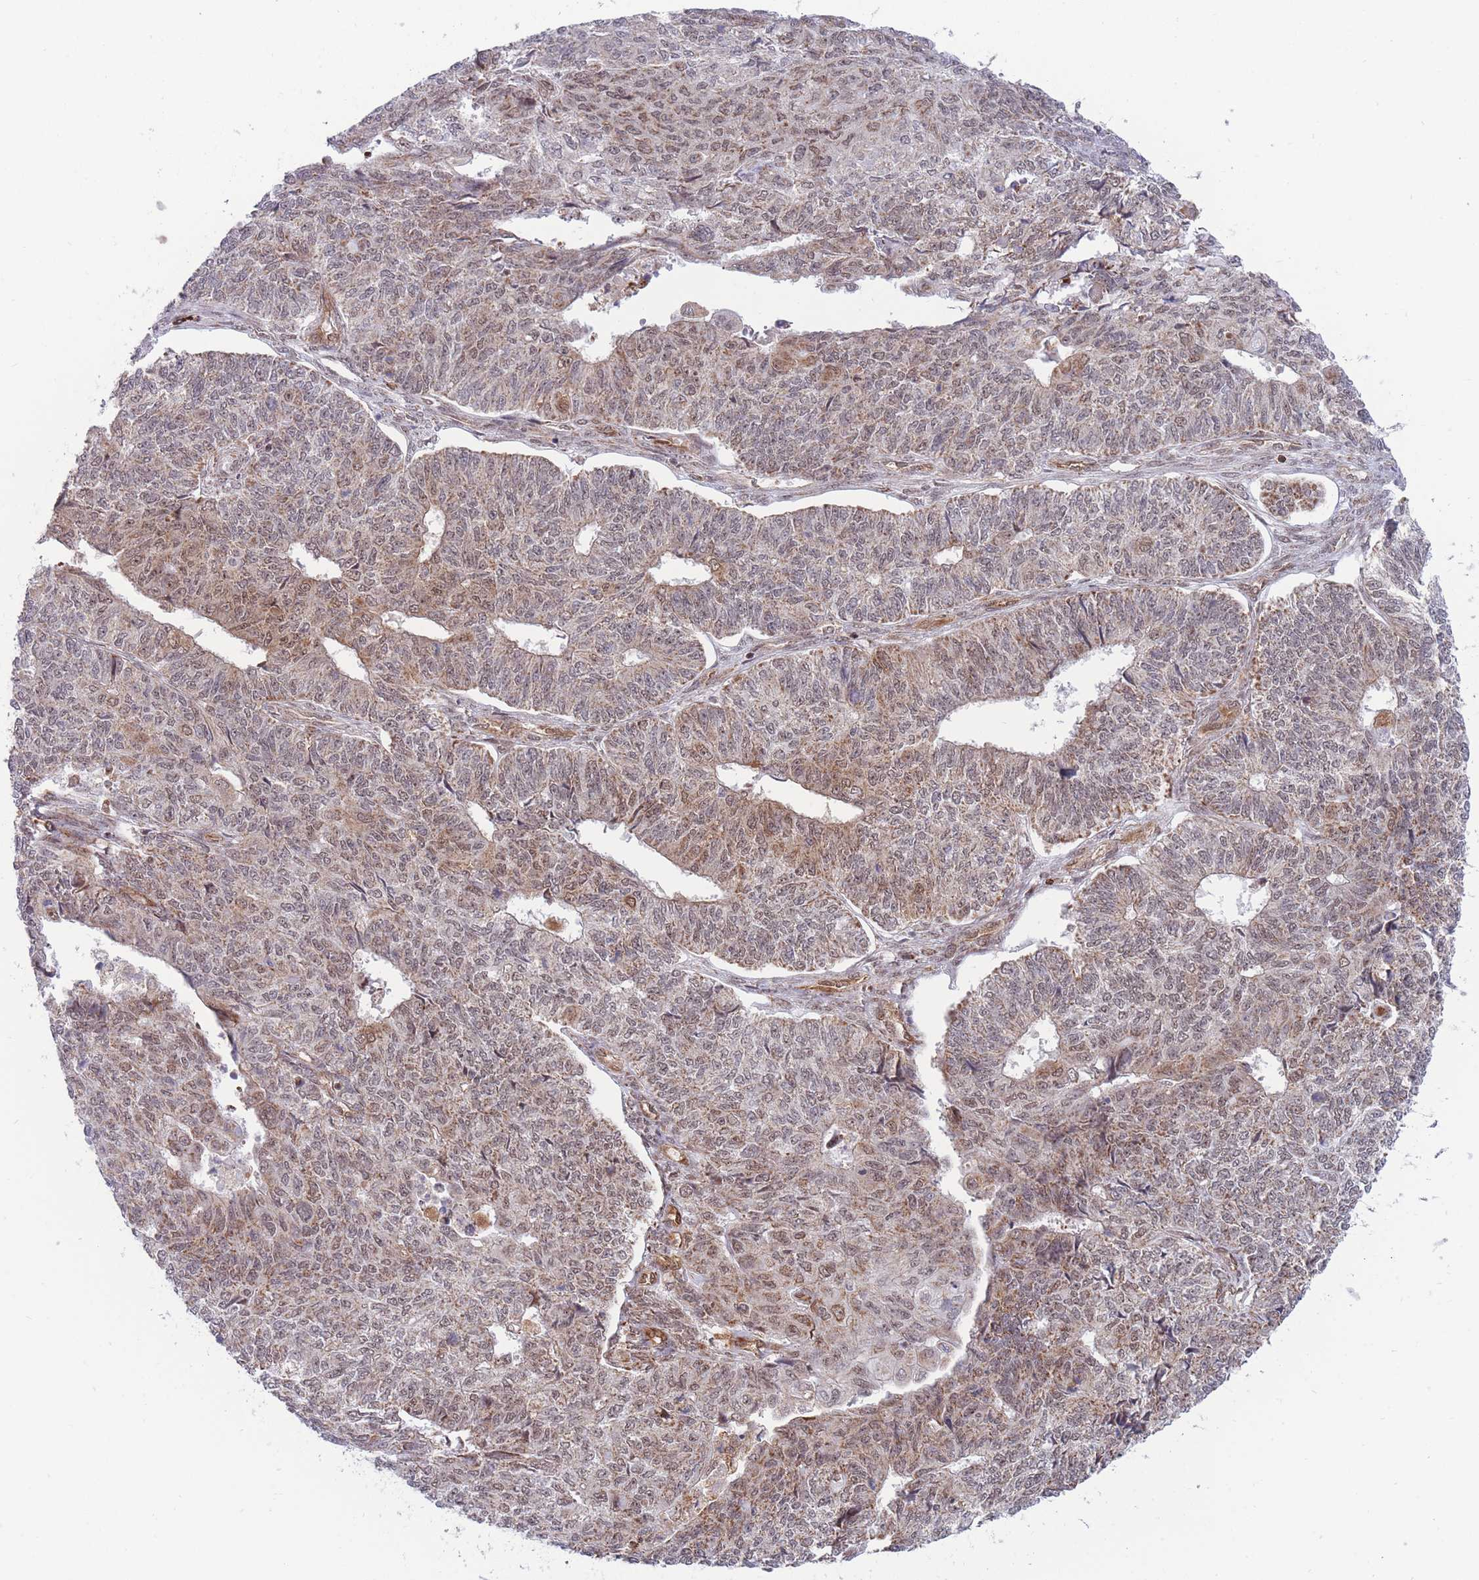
{"staining": {"intensity": "weak", "quantity": "25%-75%", "location": "nuclear"}, "tissue": "endometrial cancer", "cell_type": "Tumor cells", "image_type": "cancer", "snomed": [{"axis": "morphology", "description": "Adenocarcinoma, NOS"}, {"axis": "topography", "description": "Endometrium"}], "caption": "Endometrial cancer (adenocarcinoma) stained with a protein marker displays weak staining in tumor cells.", "gene": "BOD1L1", "patient": {"sex": "female", "age": 32}}